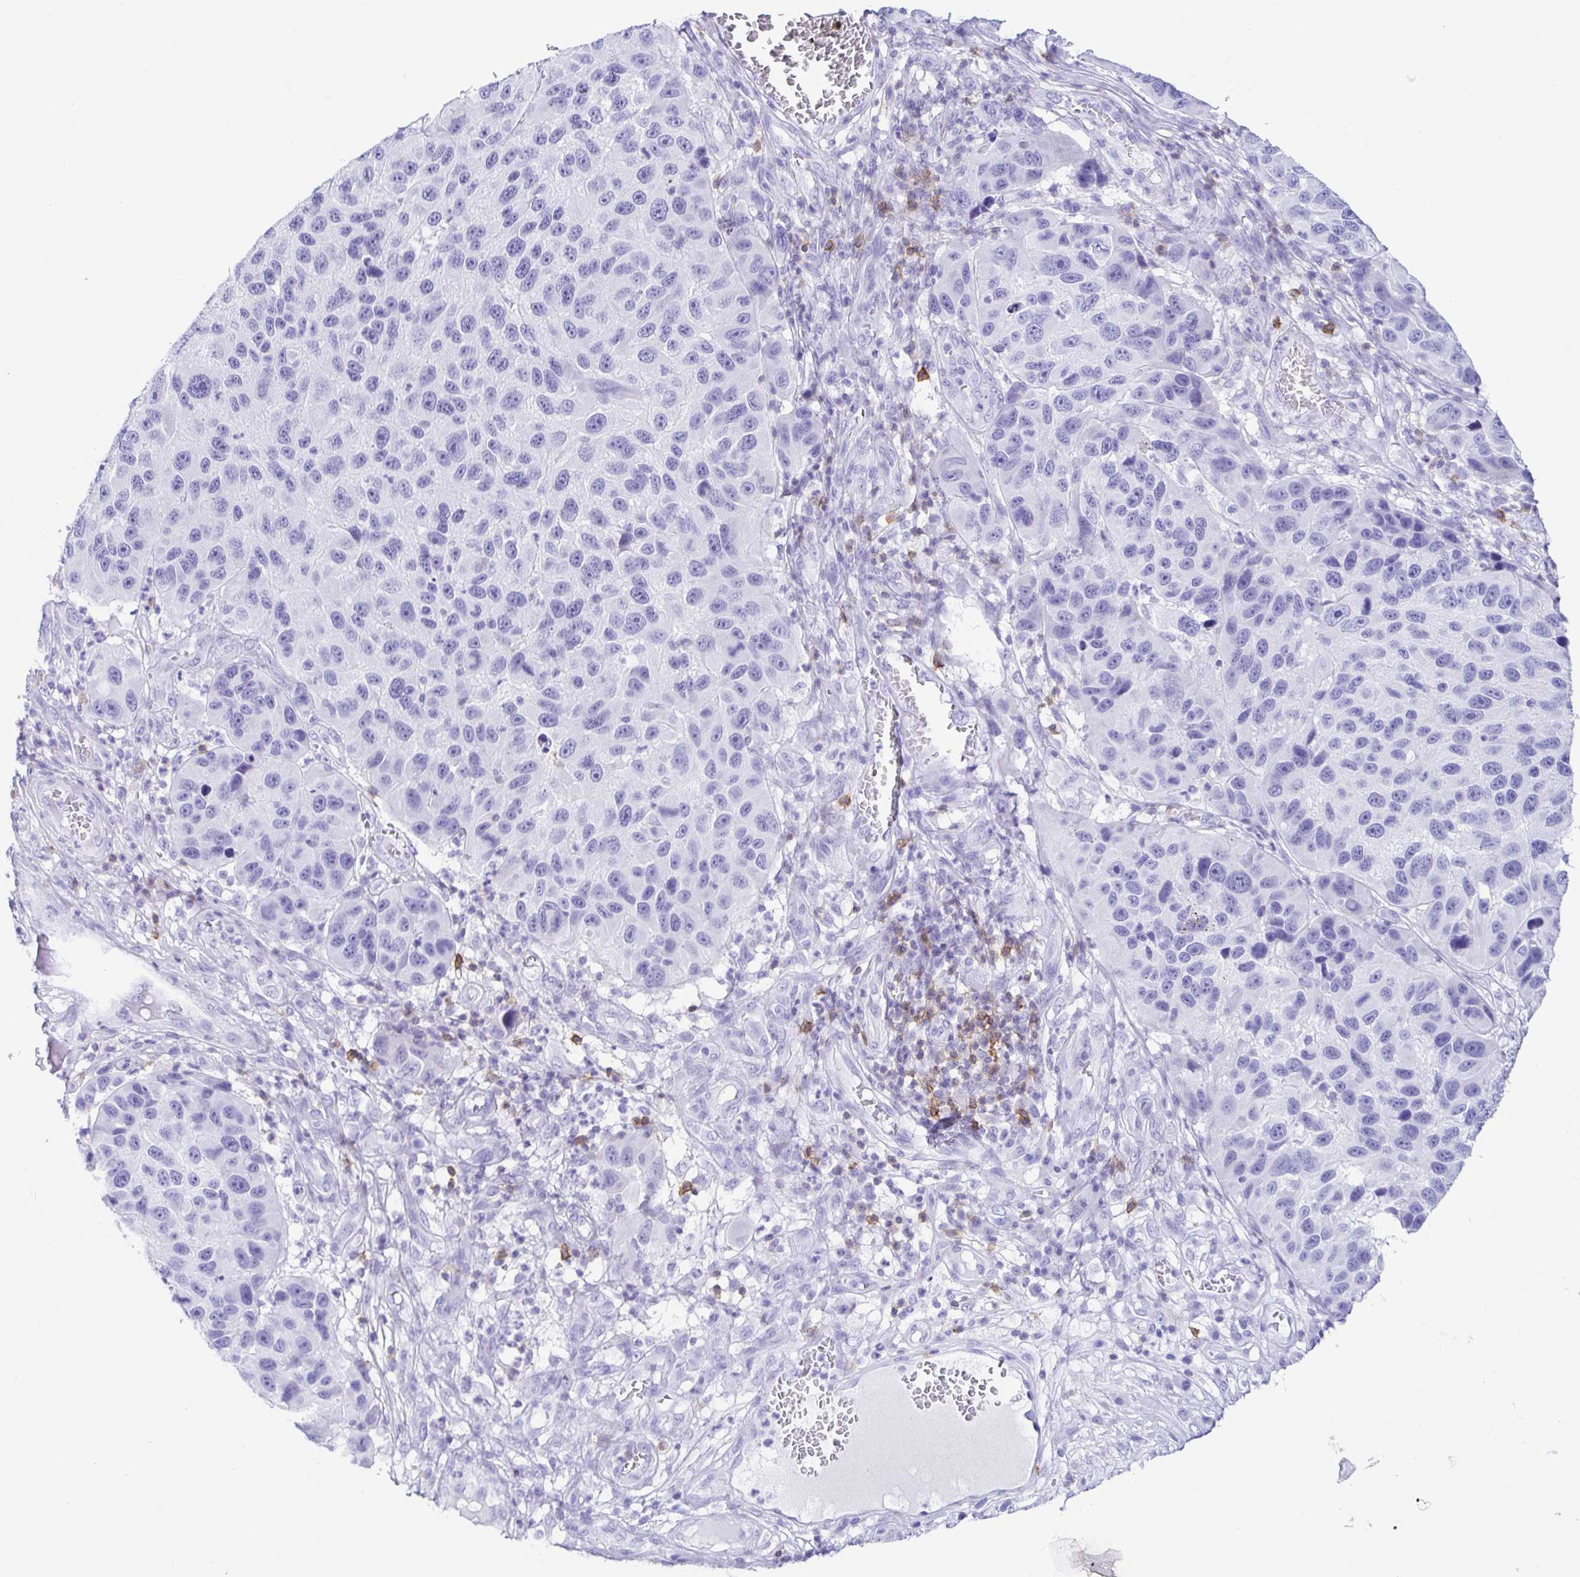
{"staining": {"intensity": "negative", "quantity": "none", "location": "none"}, "tissue": "melanoma", "cell_type": "Tumor cells", "image_type": "cancer", "snomed": [{"axis": "morphology", "description": "Malignant melanoma, NOS"}, {"axis": "topography", "description": "Skin"}], "caption": "The histopathology image shows no significant staining in tumor cells of melanoma.", "gene": "CD5", "patient": {"sex": "male", "age": 53}}